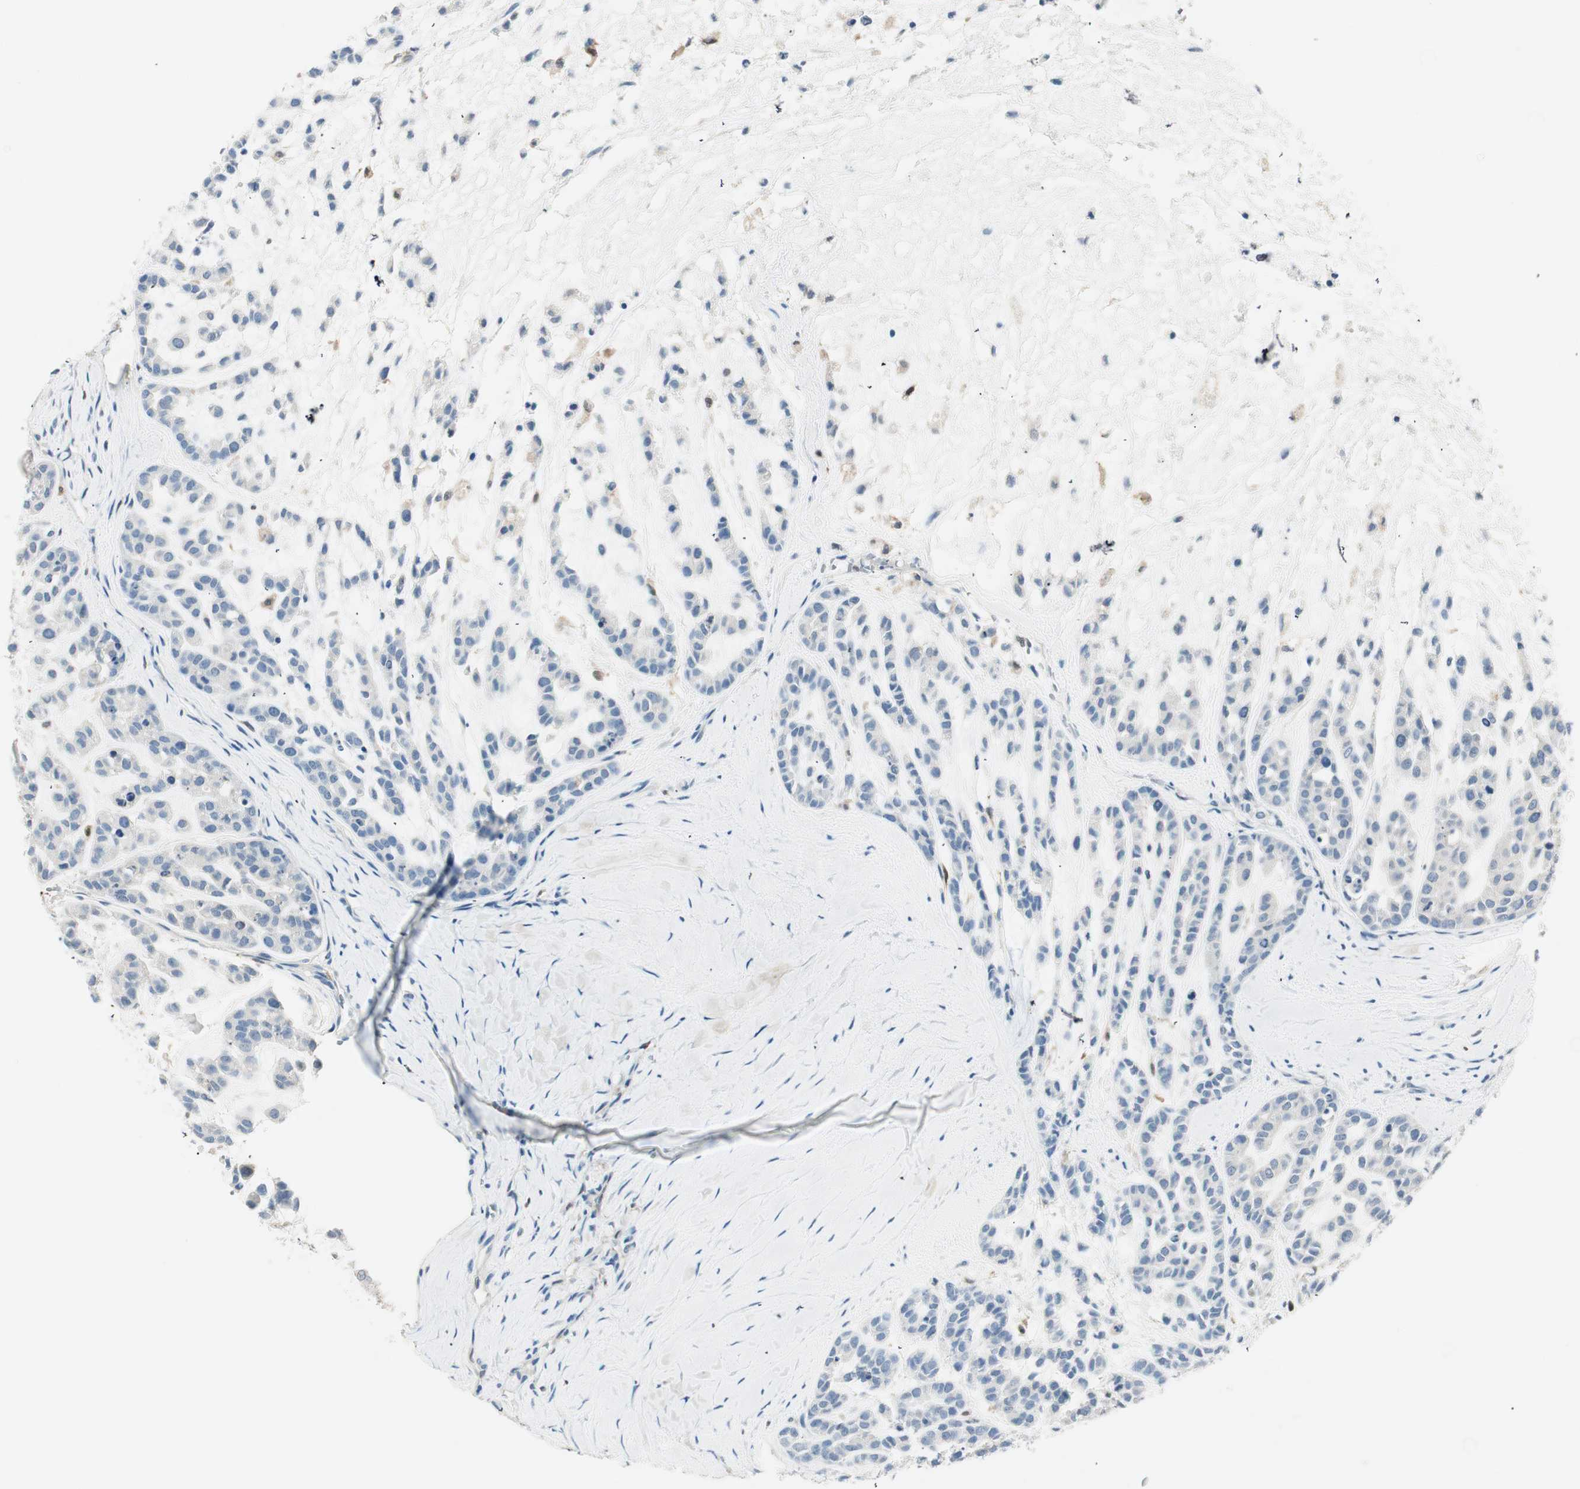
{"staining": {"intensity": "negative", "quantity": "none", "location": "none"}, "tissue": "head and neck cancer", "cell_type": "Tumor cells", "image_type": "cancer", "snomed": [{"axis": "morphology", "description": "Adenocarcinoma, NOS"}, {"axis": "morphology", "description": "Adenoma, NOS"}, {"axis": "topography", "description": "Head-Neck"}], "caption": "IHC micrograph of human head and neck cancer stained for a protein (brown), which exhibits no expression in tumor cells.", "gene": "COTL1", "patient": {"sex": "female", "age": 55}}